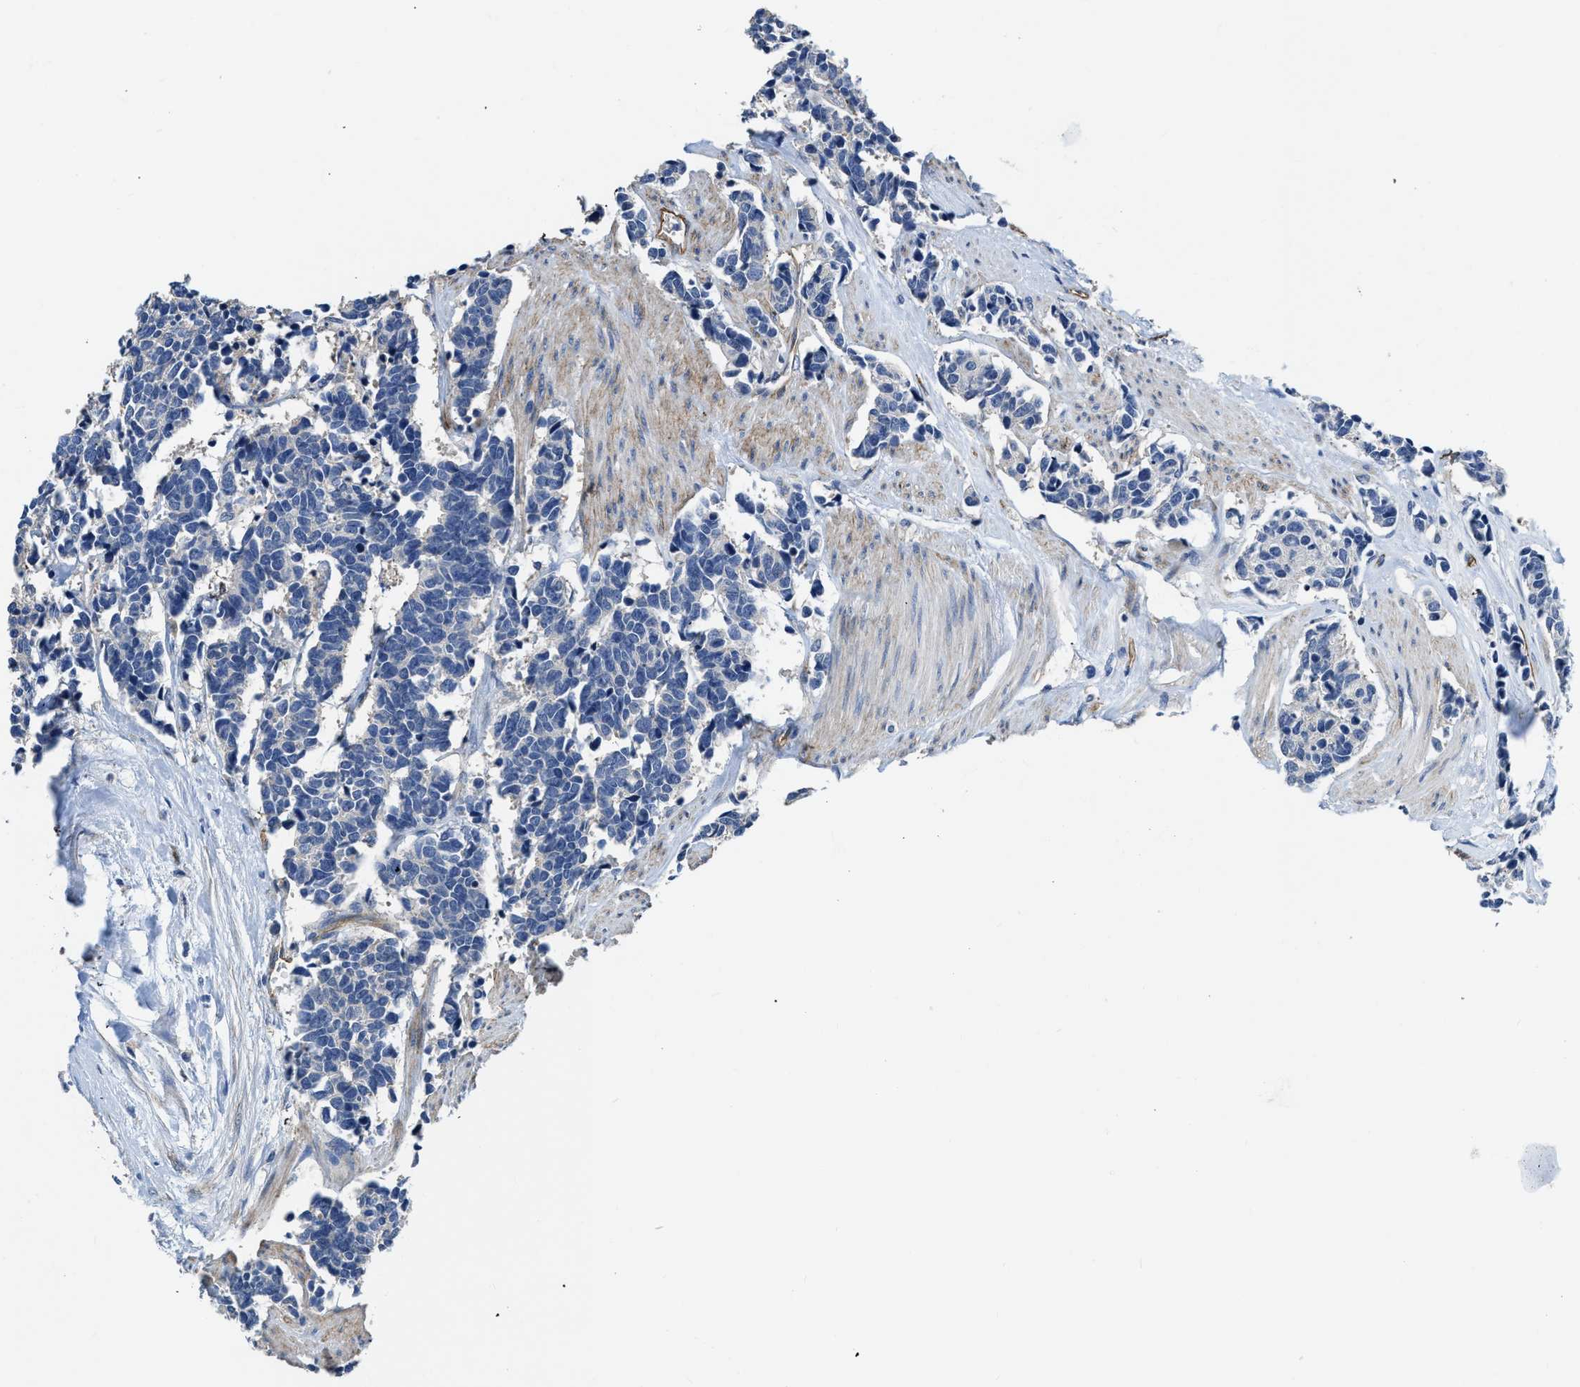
{"staining": {"intensity": "negative", "quantity": "none", "location": "none"}, "tissue": "carcinoid", "cell_type": "Tumor cells", "image_type": "cancer", "snomed": [{"axis": "morphology", "description": "Carcinoma, NOS"}, {"axis": "morphology", "description": "Carcinoid, malignant, NOS"}, {"axis": "topography", "description": "Urinary bladder"}], "caption": "DAB (3,3'-diaminobenzidine) immunohistochemical staining of human malignant carcinoid demonstrates no significant staining in tumor cells. (DAB IHC, high magnification).", "gene": "C22orf42", "patient": {"sex": "male", "age": 57}}